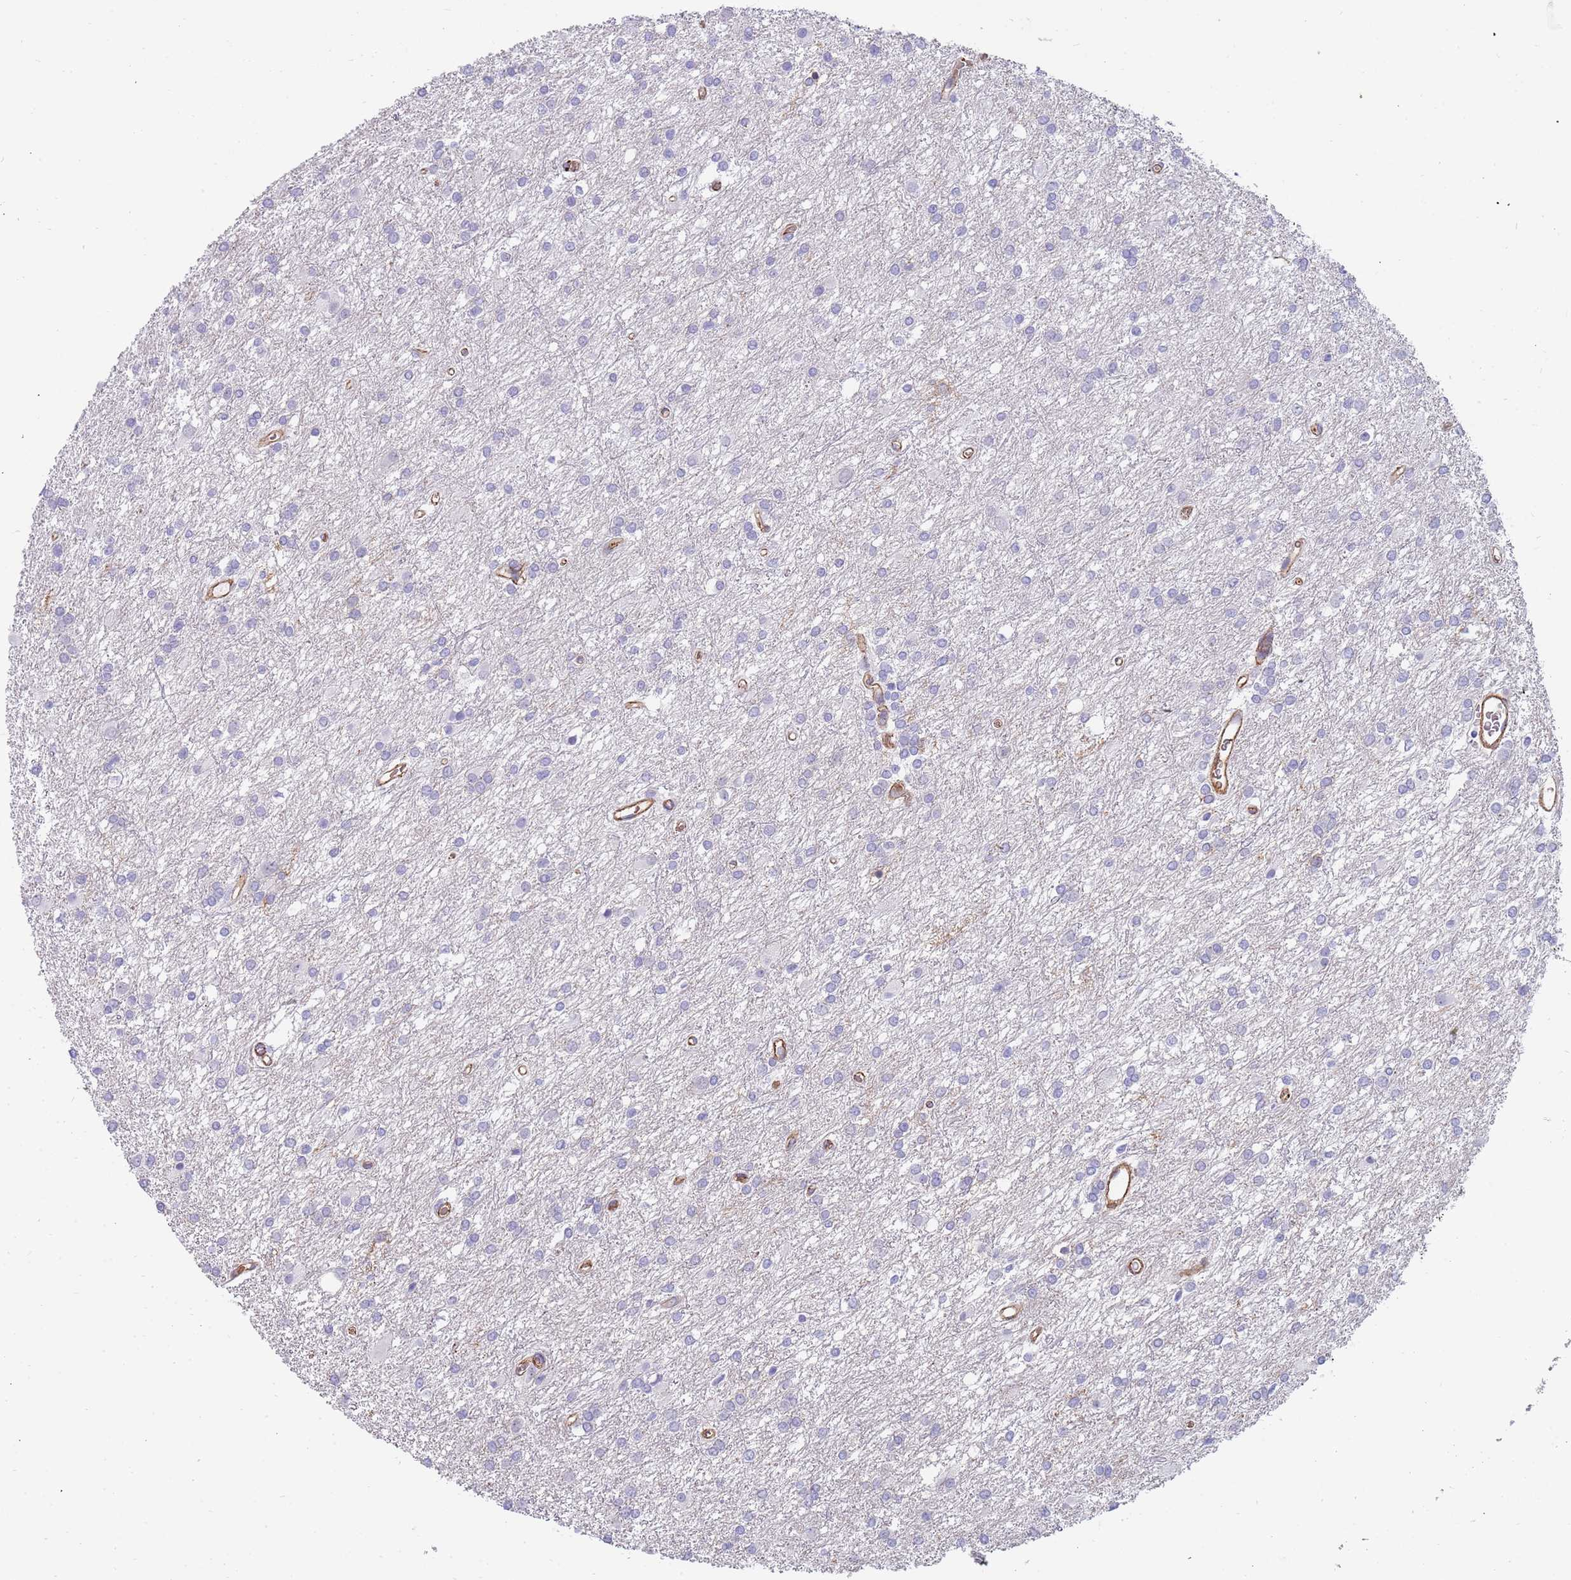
{"staining": {"intensity": "negative", "quantity": "none", "location": "none"}, "tissue": "glioma", "cell_type": "Tumor cells", "image_type": "cancer", "snomed": [{"axis": "morphology", "description": "Glioma, malignant, High grade"}, {"axis": "topography", "description": "Brain"}], "caption": "Image shows no significant protein expression in tumor cells of glioma. (Stains: DAB (3,3'-diaminobenzidine) IHC with hematoxylin counter stain, Microscopy: brightfield microscopy at high magnification).", "gene": "GFRAL", "patient": {"sex": "female", "age": 50}}